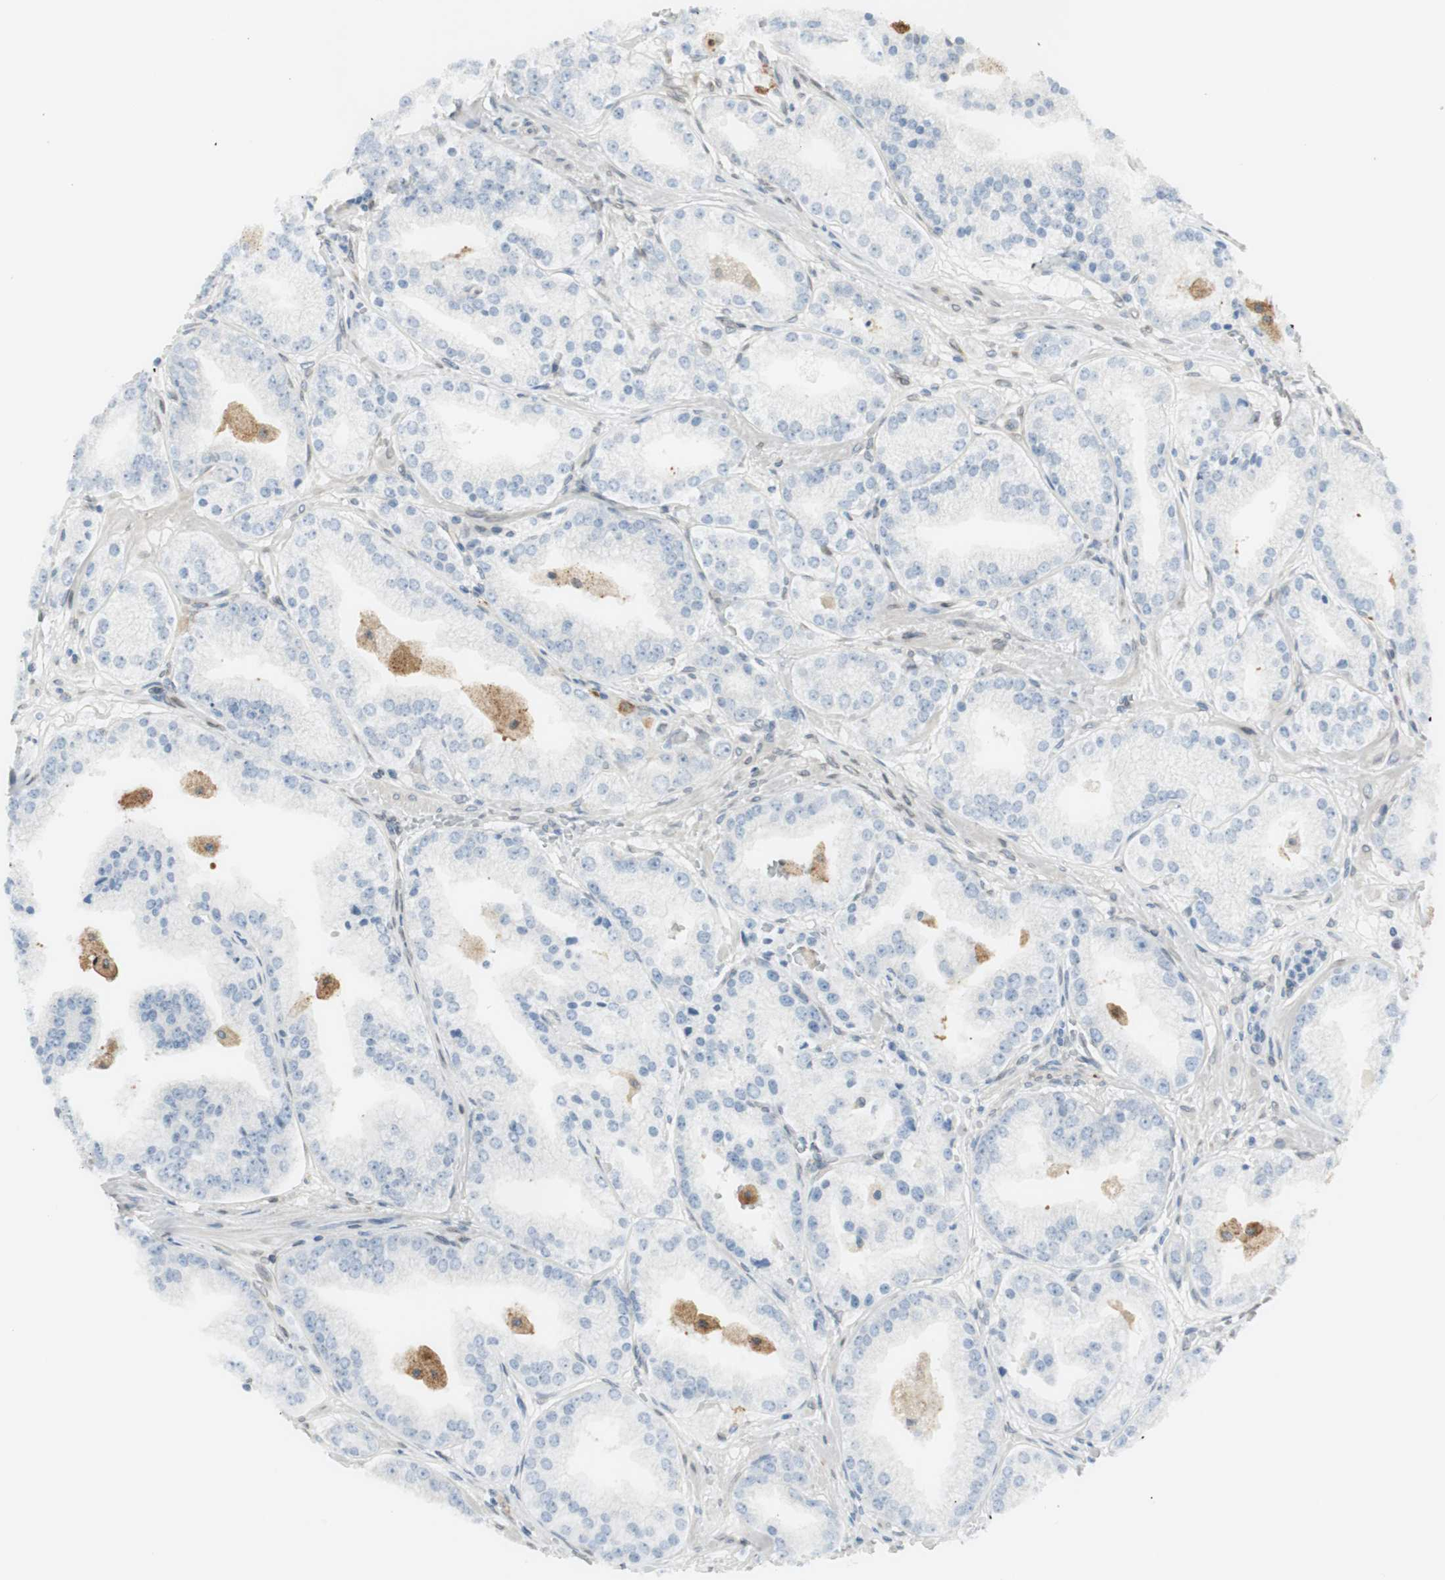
{"staining": {"intensity": "negative", "quantity": "none", "location": "none"}, "tissue": "prostate cancer", "cell_type": "Tumor cells", "image_type": "cancer", "snomed": [{"axis": "morphology", "description": "Adenocarcinoma, High grade"}, {"axis": "topography", "description": "Prostate"}], "caption": "Tumor cells are negative for protein expression in human prostate high-grade adenocarcinoma.", "gene": "TMEM260", "patient": {"sex": "male", "age": 61}}